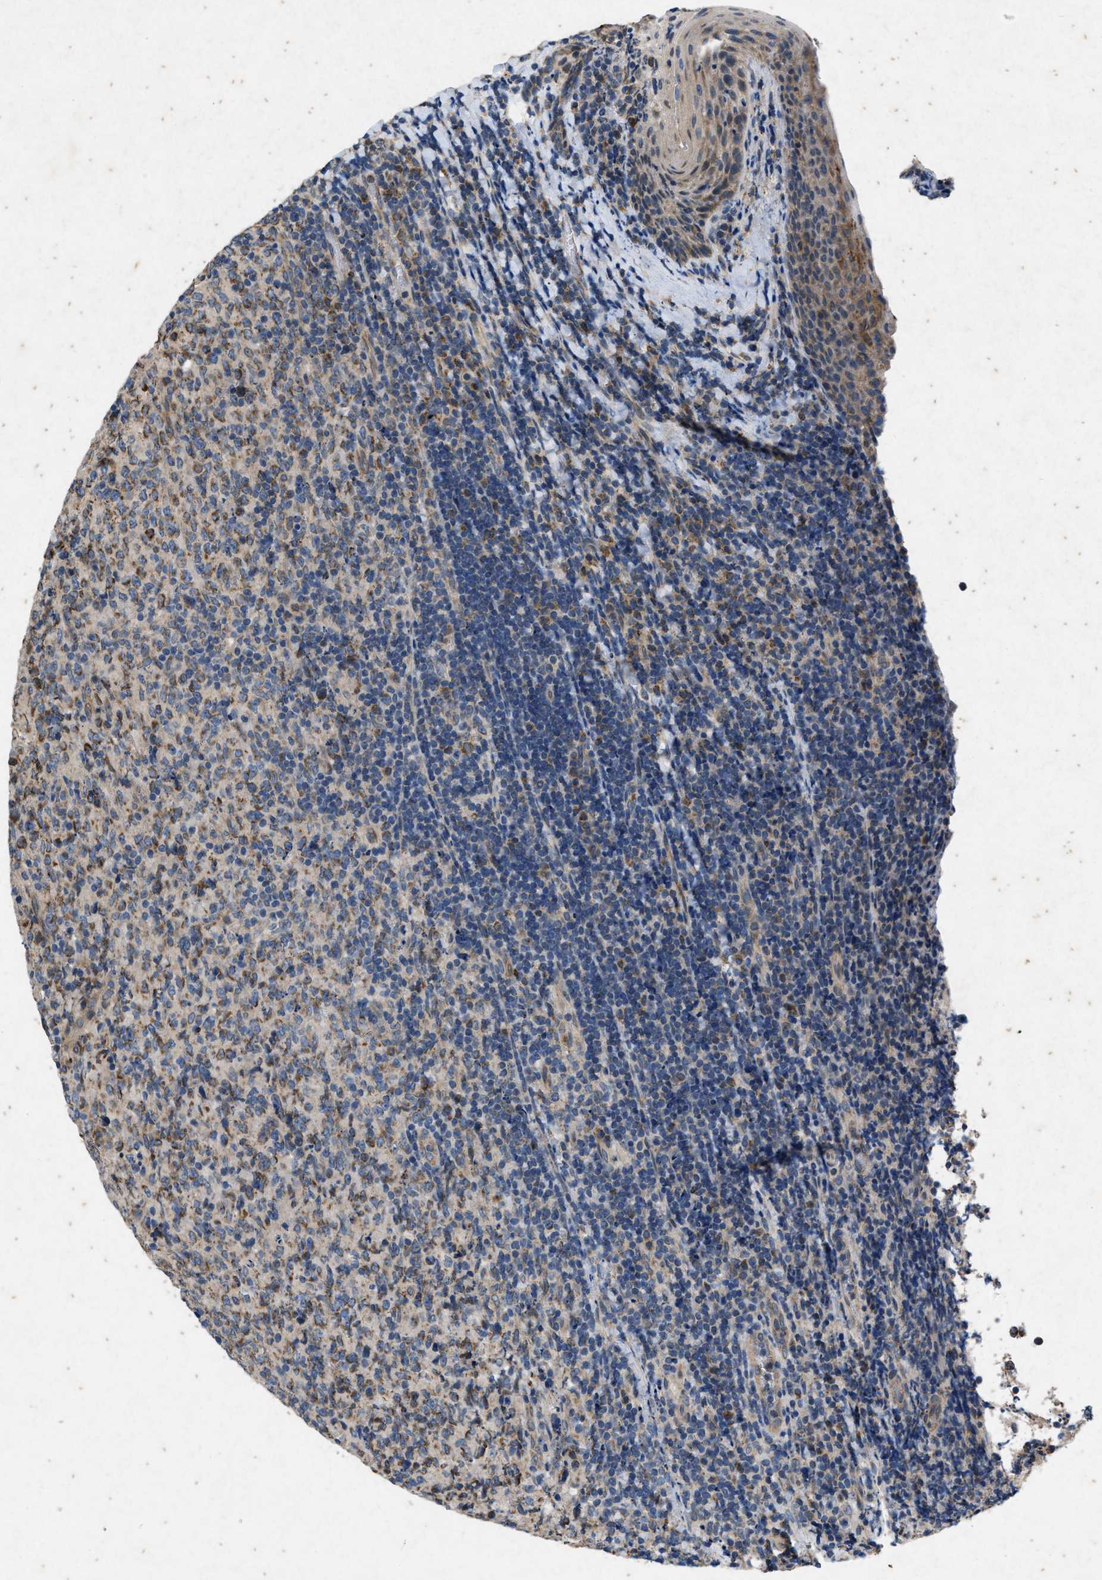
{"staining": {"intensity": "moderate", "quantity": "<25%", "location": "cytoplasmic/membranous"}, "tissue": "lymphoma", "cell_type": "Tumor cells", "image_type": "cancer", "snomed": [{"axis": "morphology", "description": "Malignant lymphoma, non-Hodgkin's type, High grade"}, {"axis": "topography", "description": "Tonsil"}], "caption": "High-magnification brightfield microscopy of lymphoma stained with DAB (brown) and counterstained with hematoxylin (blue). tumor cells exhibit moderate cytoplasmic/membranous positivity is present in approximately<25% of cells. Immunohistochemistry stains the protein of interest in brown and the nuclei are stained blue.", "gene": "PRKG2", "patient": {"sex": "female", "age": 36}}